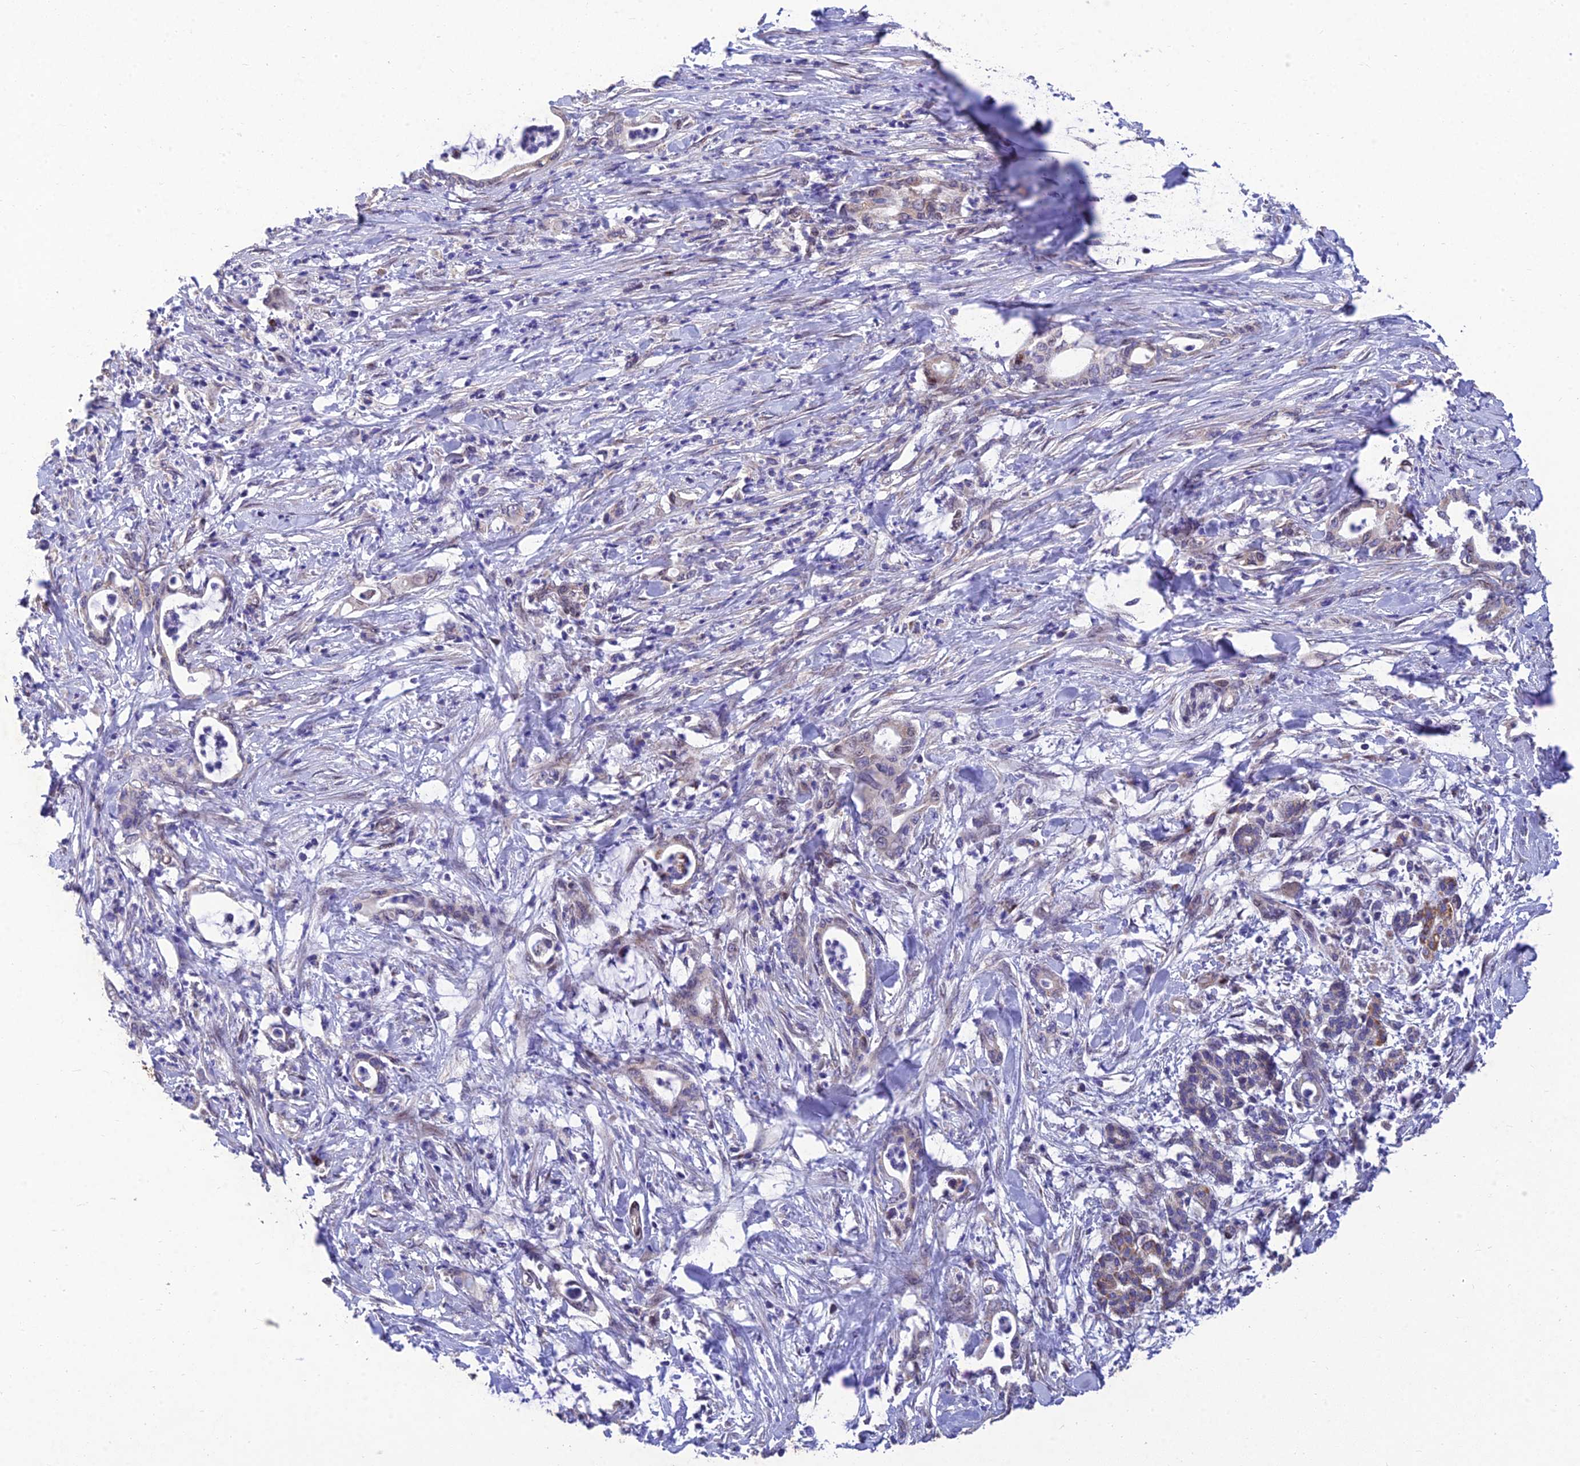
{"staining": {"intensity": "negative", "quantity": "none", "location": "none"}, "tissue": "pancreatic cancer", "cell_type": "Tumor cells", "image_type": "cancer", "snomed": [{"axis": "morphology", "description": "Adenocarcinoma, NOS"}, {"axis": "topography", "description": "Pancreas"}], "caption": "Pancreatic adenocarcinoma stained for a protein using immunohistochemistry (IHC) shows no staining tumor cells.", "gene": "MGAT2", "patient": {"sex": "female", "age": 55}}